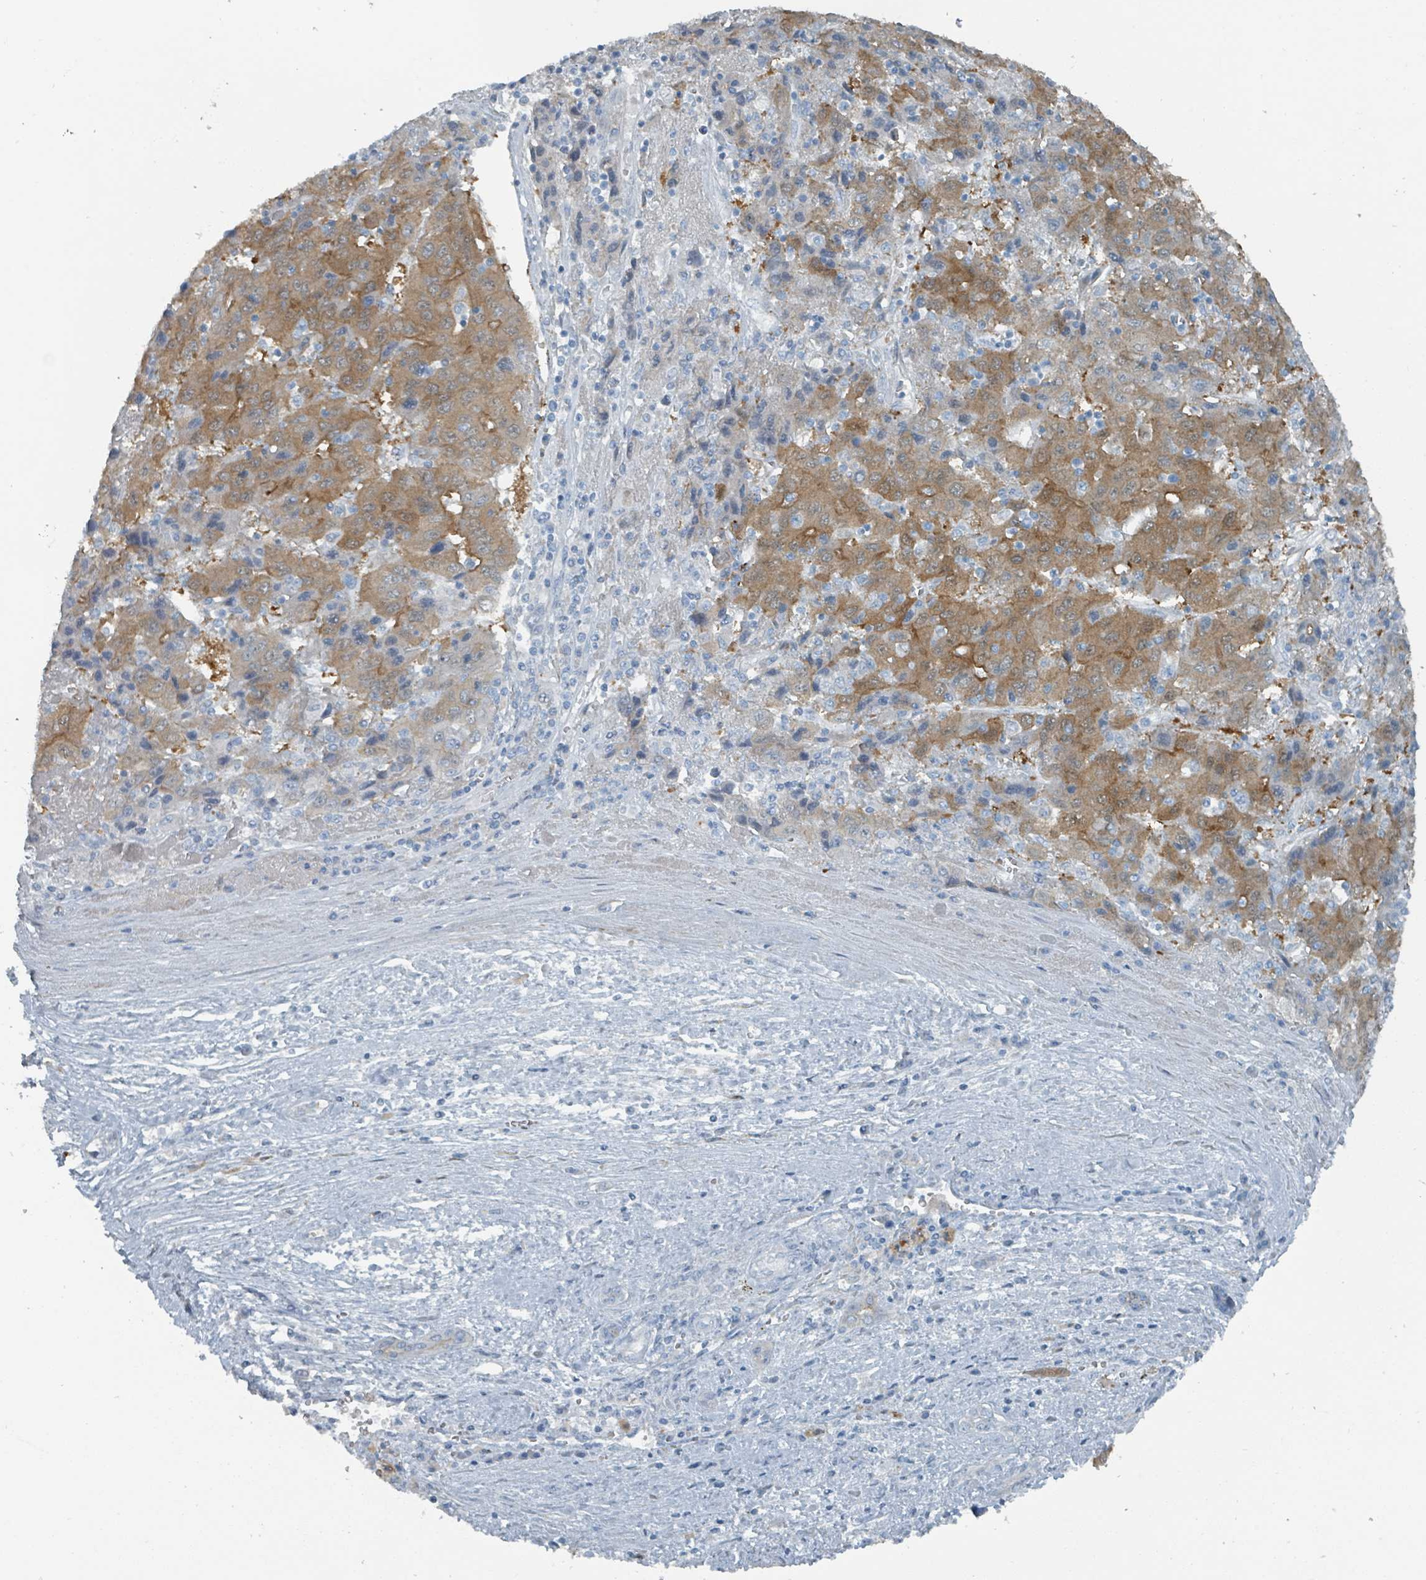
{"staining": {"intensity": "moderate", "quantity": ">75%", "location": "cytoplasmic/membranous"}, "tissue": "liver cancer", "cell_type": "Tumor cells", "image_type": "cancer", "snomed": [{"axis": "morphology", "description": "Carcinoma, Hepatocellular, NOS"}, {"axis": "topography", "description": "Liver"}], "caption": "This is a micrograph of IHC staining of liver cancer (hepatocellular carcinoma), which shows moderate staining in the cytoplasmic/membranous of tumor cells.", "gene": "GAMT", "patient": {"sex": "female", "age": 53}}